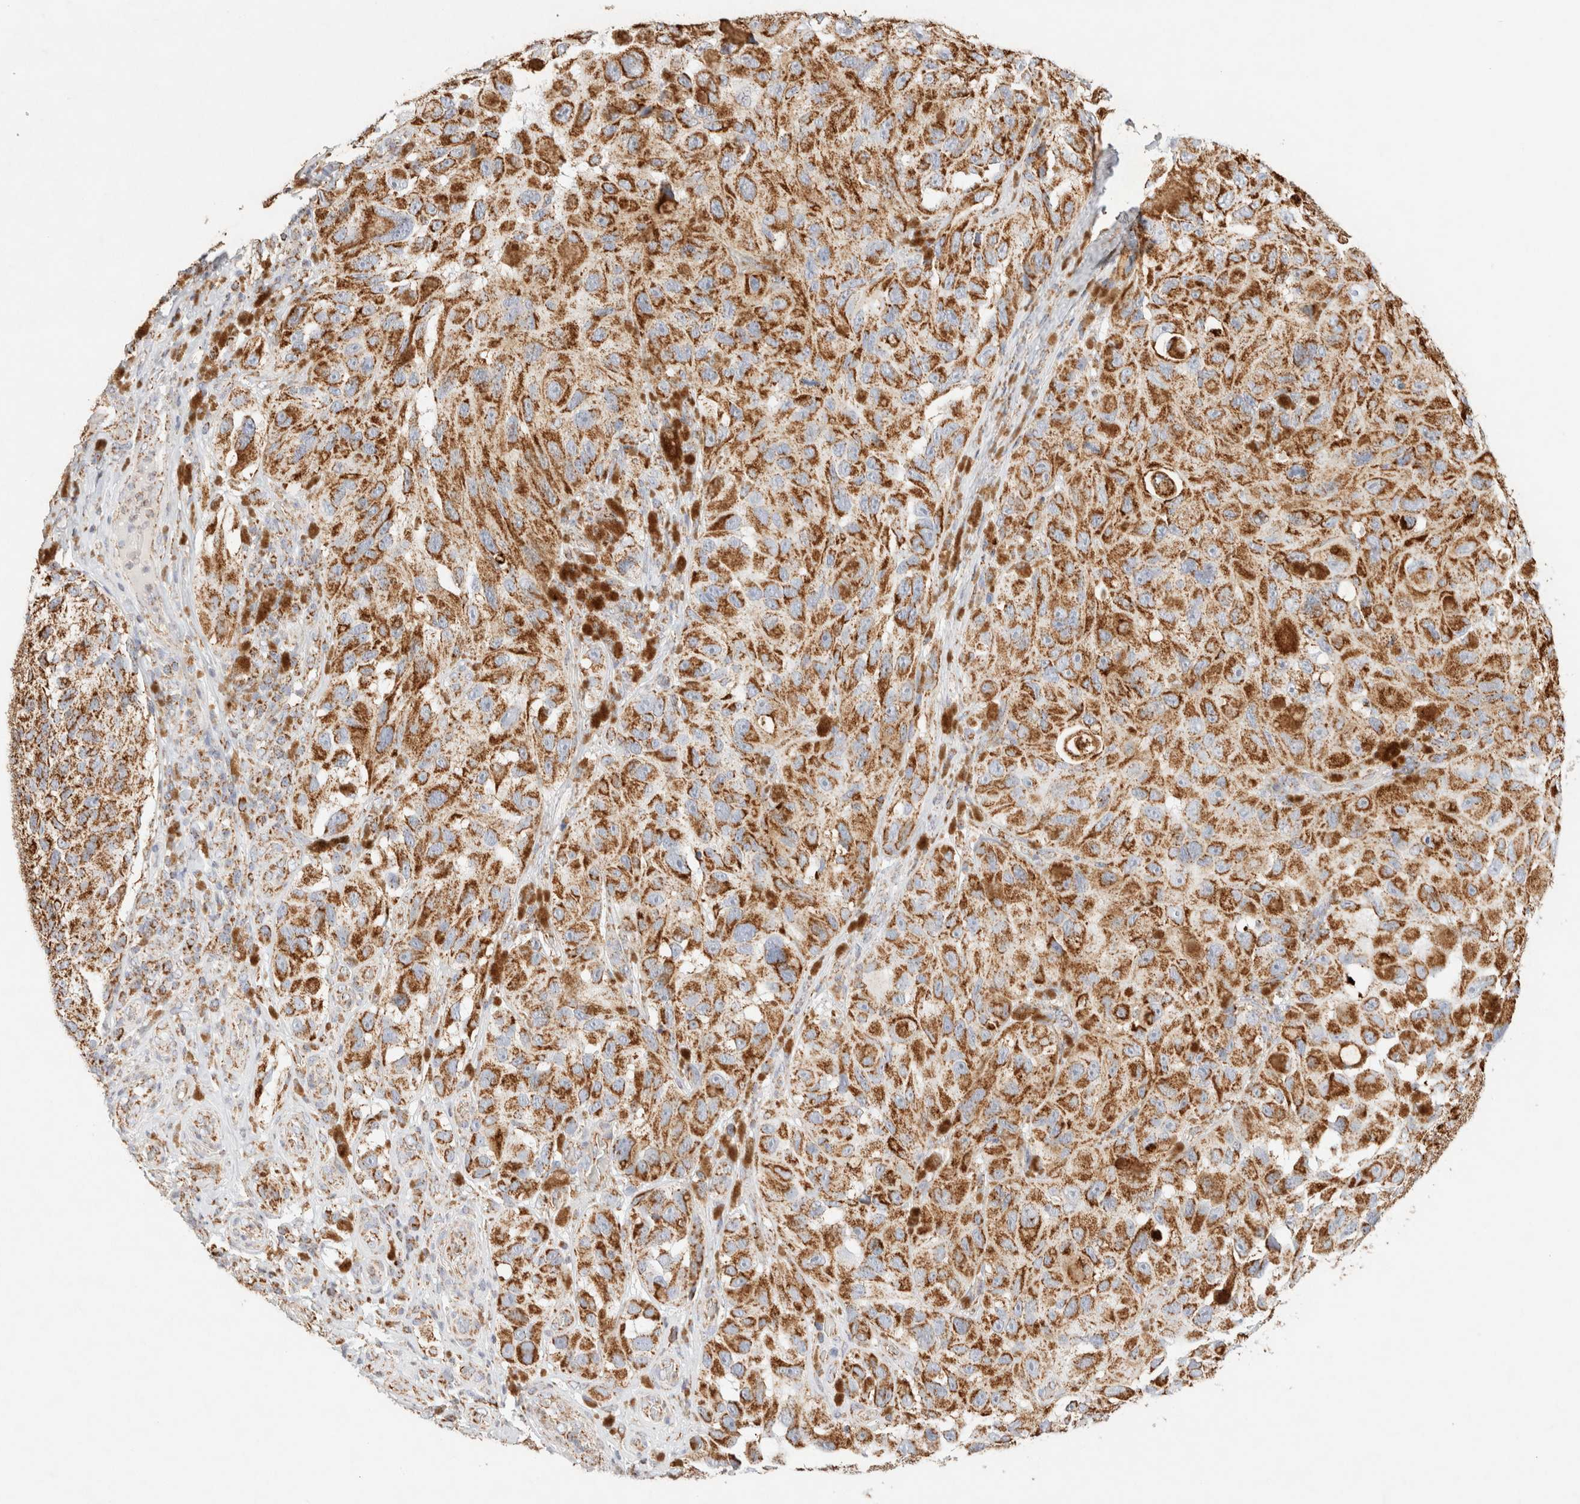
{"staining": {"intensity": "strong", "quantity": ">75%", "location": "cytoplasmic/membranous"}, "tissue": "melanoma", "cell_type": "Tumor cells", "image_type": "cancer", "snomed": [{"axis": "morphology", "description": "Malignant melanoma, NOS"}, {"axis": "topography", "description": "Skin"}], "caption": "A high amount of strong cytoplasmic/membranous positivity is present in approximately >75% of tumor cells in malignant melanoma tissue. Immunohistochemistry (ihc) stains the protein of interest in brown and the nuclei are stained blue.", "gene": "PHB2", "patient": {"sex": "female", "age": 73}}